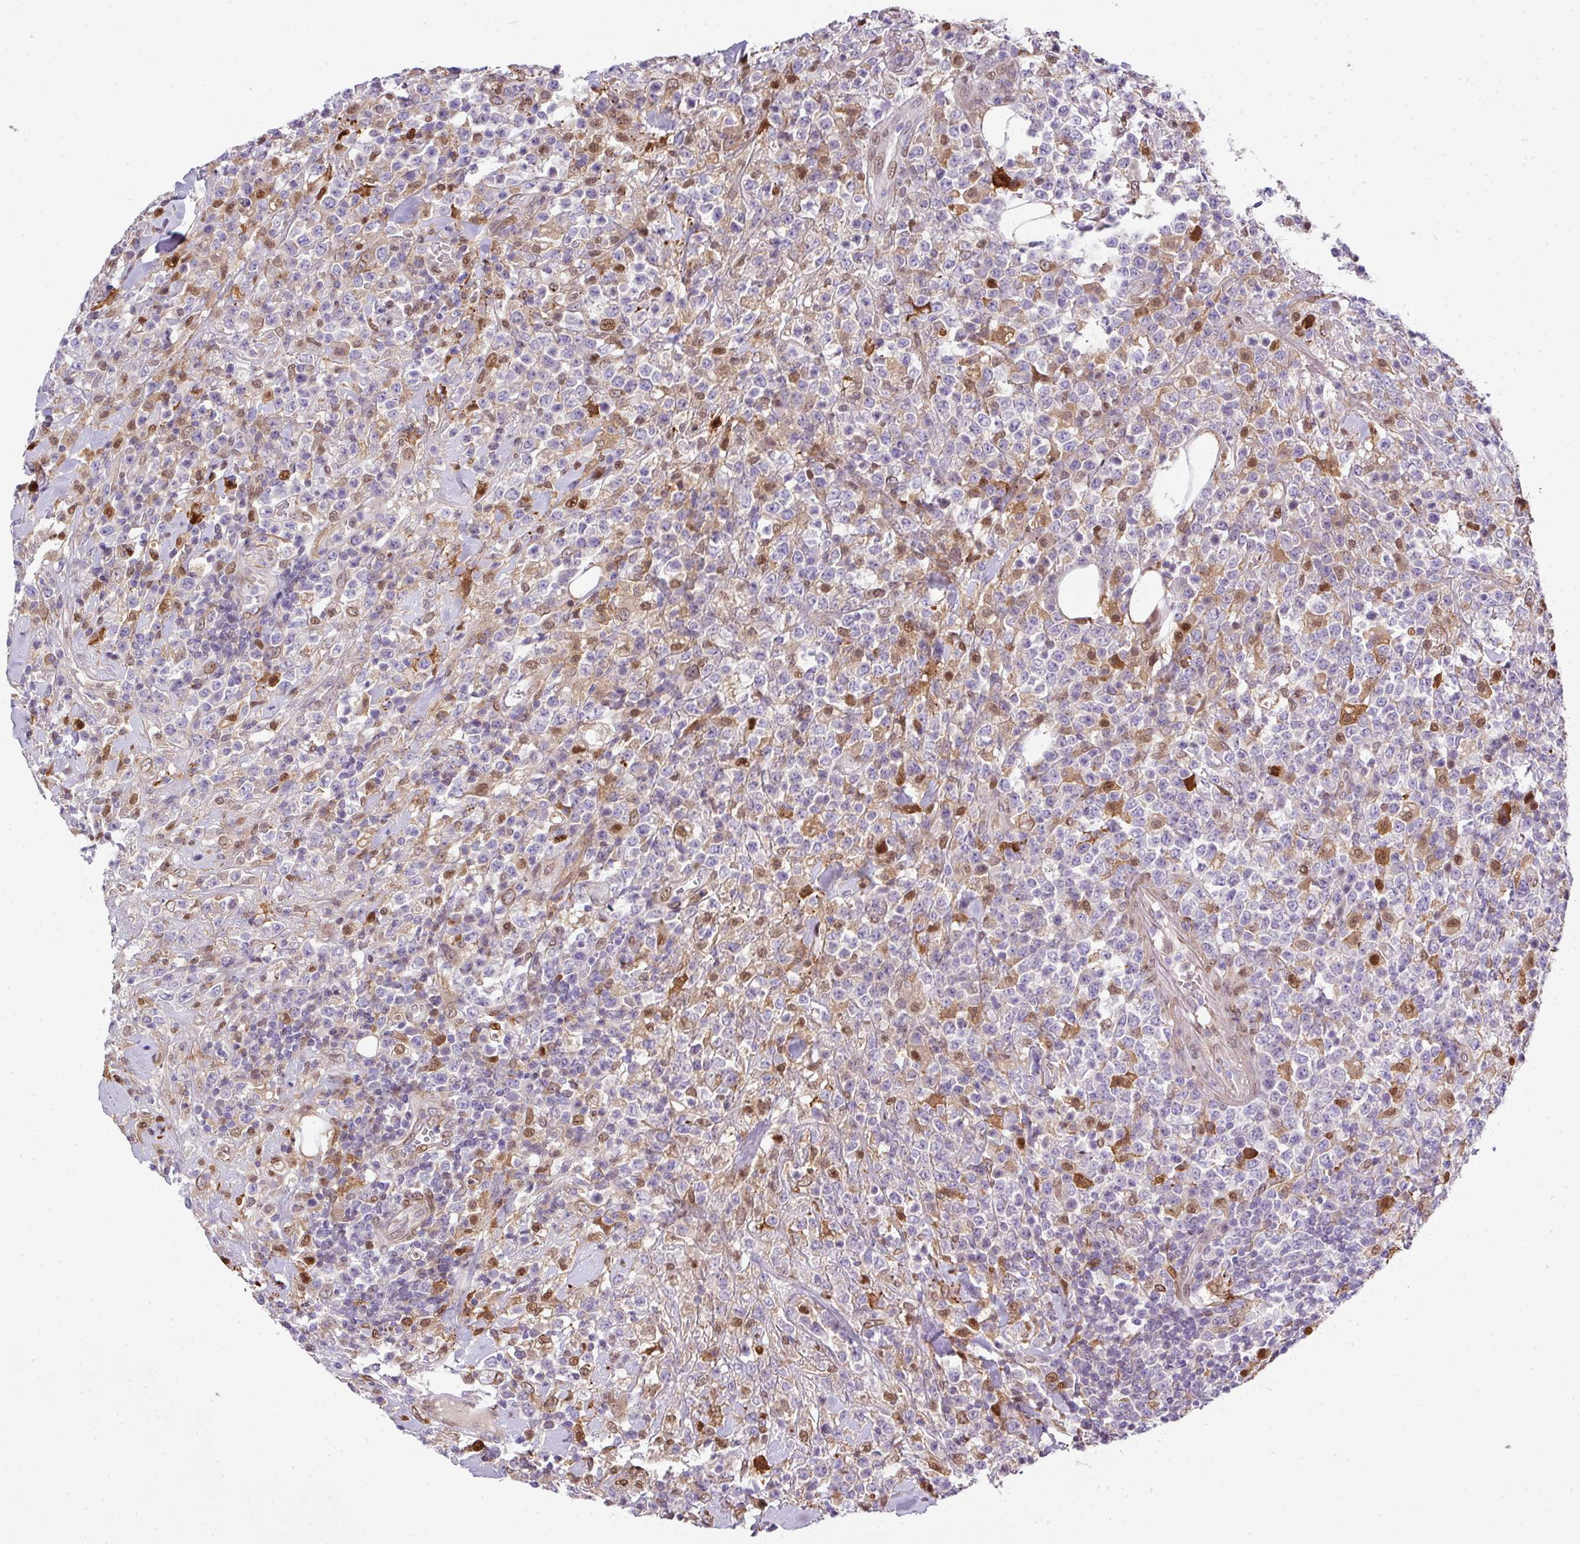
{"staining": {"intensity": "negative", "quantity": "none", "location": "none"}, "tissue": "lymphoma", "cell_type": "Tumor cells", "image_type": "cancer", "snomed": [{"axis": "morphology", "description": "Malignant lymphoma, non-Hodgkin's type, High grade"}, {"axis": "topography", "description": "Colon"}], "caption": "Immunohistochemistry (IHC) micrograph of human malignant lymphoma, non-Hodgkin's type (high-grade) stained for a protein (brown), which exhibits no positivity in tumor cells. (Immunohistochemistry (IHC), brightfield microscopy, high magnification).", "gene": "PLK1", "patient": {"sex": "female", "age": 53}}